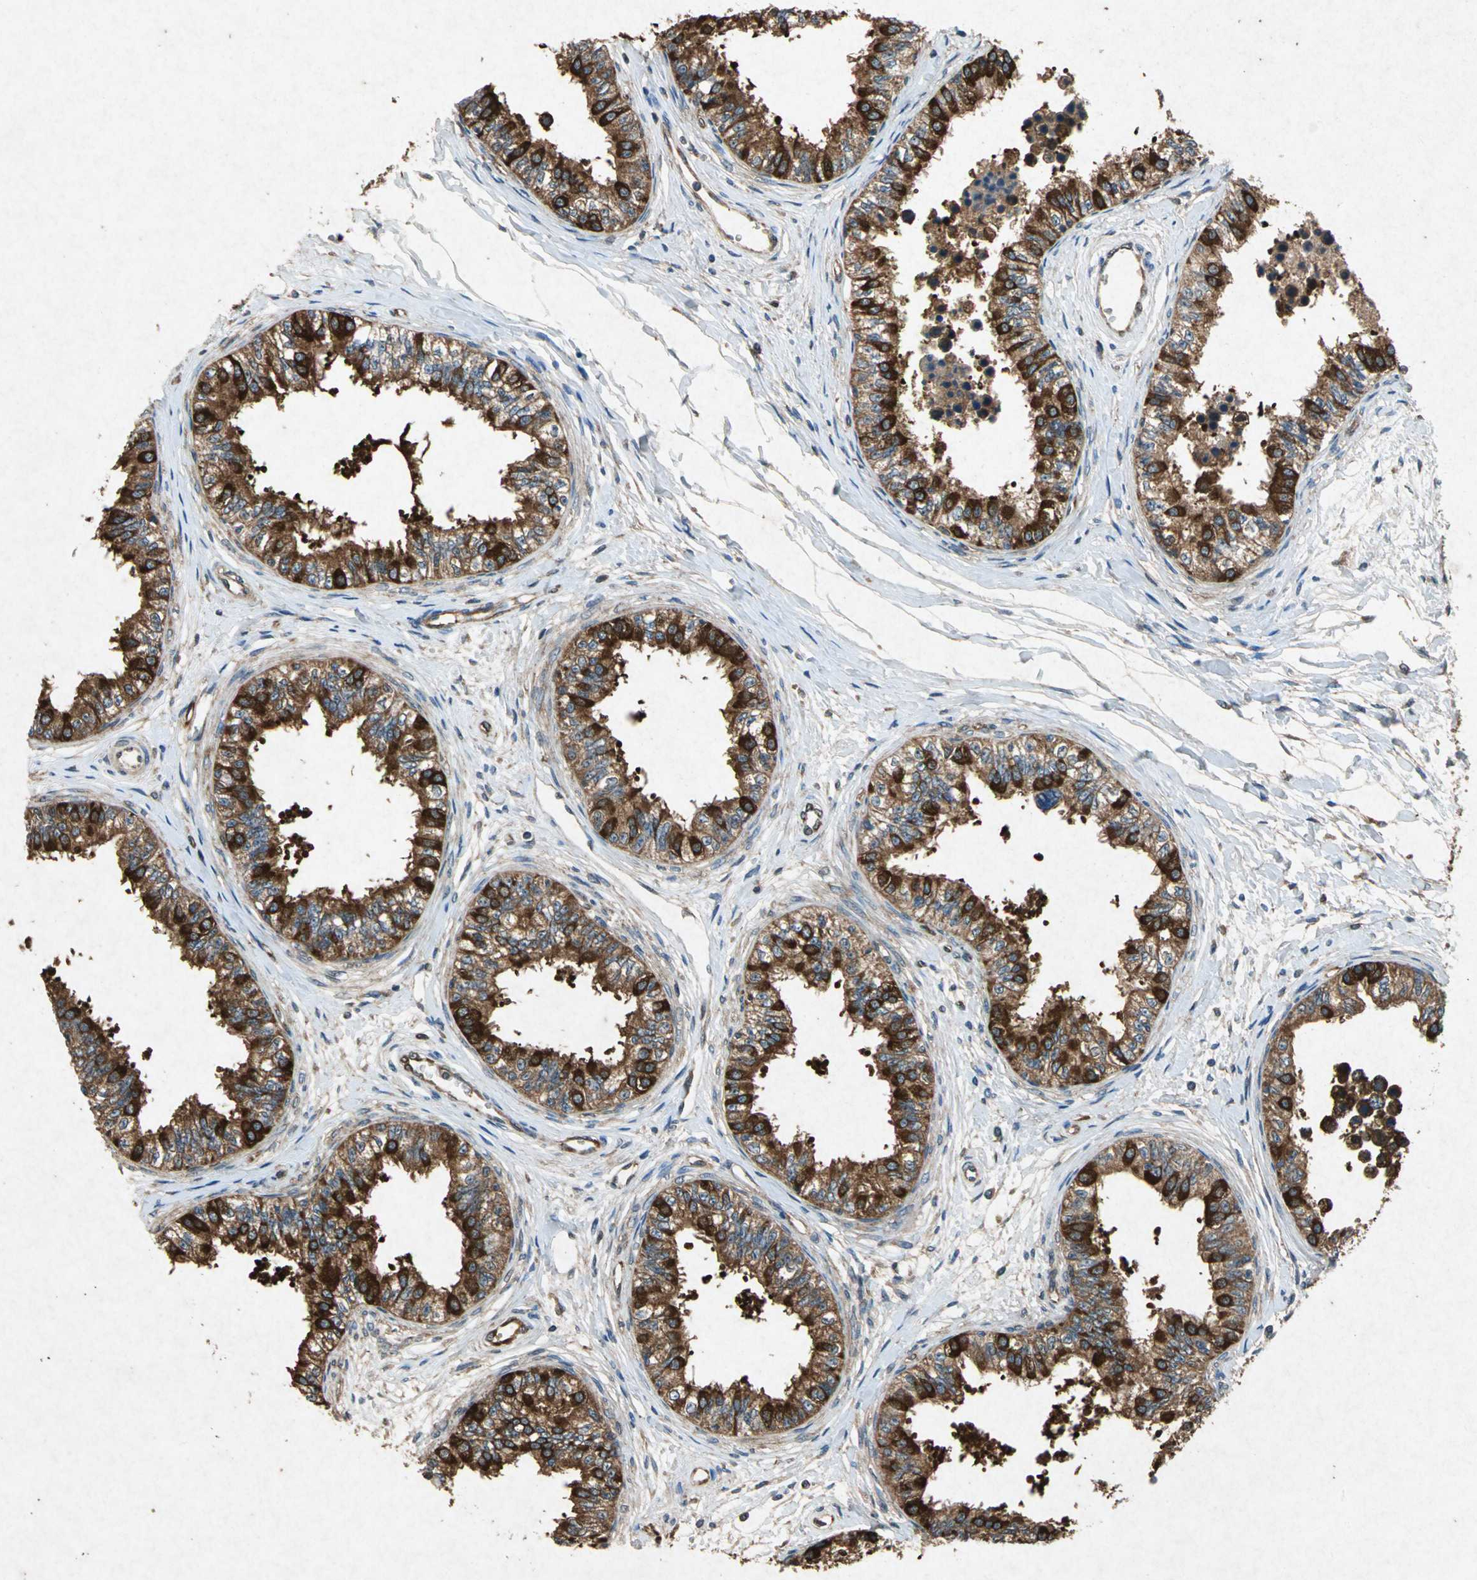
{"staining": {"intensity": "strong", "quantity": ">75%", "location": "cytoplasmic/membranous"}, "tissue": "epididymis", "cell_type": "Glandular cells", "image_type": "normal", "snomed": [{"axis": "morphology", "description": "Normal tissue, NOS"}, {"axis": "morphology", "description": "Adenocarcinoma, metastatic, NOS"}, {"axis": "topography", "description": "Testis"}, {"axis": "topography", "description": "Epididymis"}], "caption": "Epididymis stained with DAB (3,3'-diaminobenzidine) immunohistochemistry (IHC) shows high levels of strong cytoplasmic/membranous expression in approximately >75% of glandular cells.", "gene": "HSP90AB1", "patient": {"sex": "male", "age": 26}}